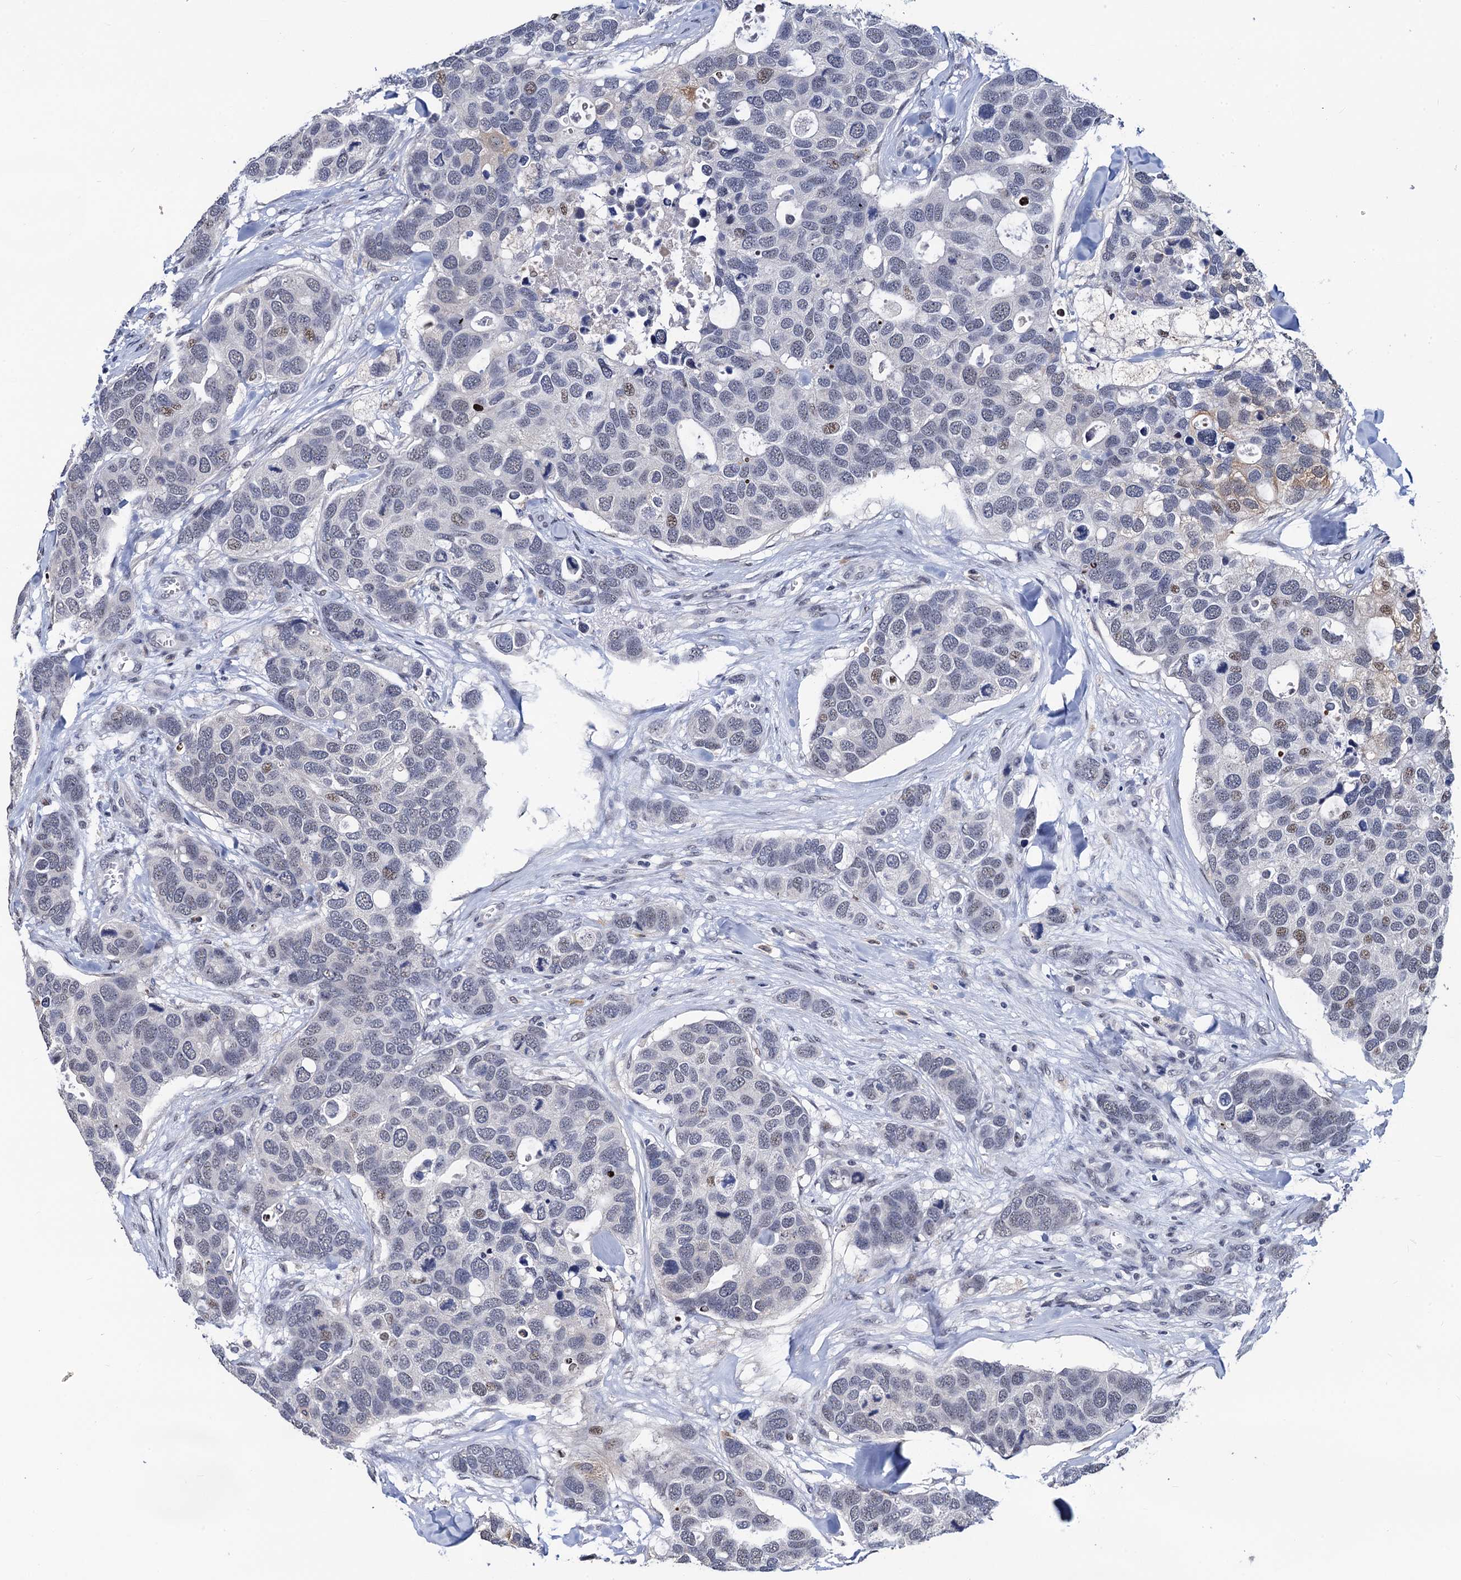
{"staining": {"intensity": "weak", "quantity": "<25%", "location": "nuclear"}, "tissue": "breast cancer", "cell_type": "Tumor cells", "image_type": "cancer", "snomed": [{"axis": "morphology", "description": "Duct carcinoma"}, {"axis": "topography", "description": "Breast"}], "caption": "A photomicrograph of human breast cancer is negative for staining in tumor cells.", "gene": "FAM222A", "patient": {"sex": "female", "age": 83}}